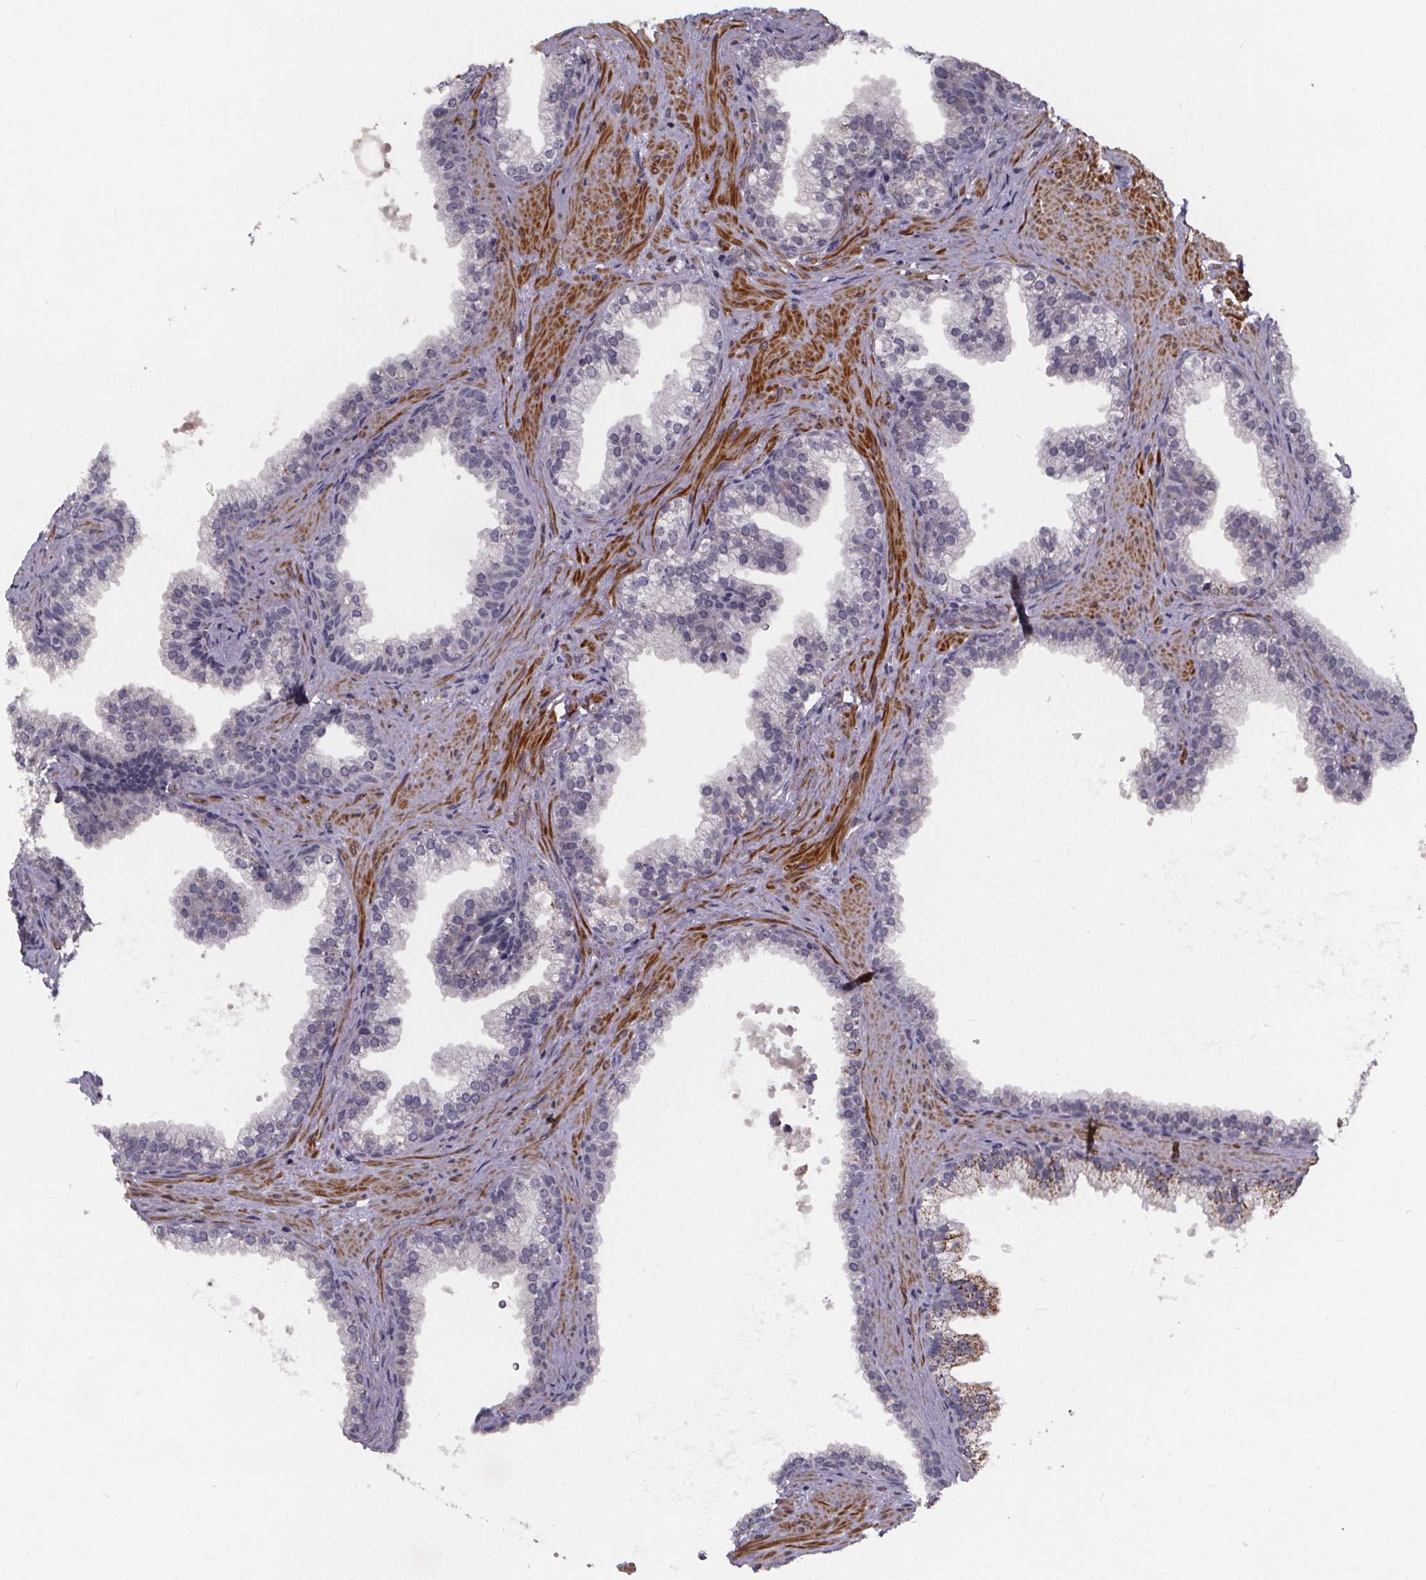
{"staining": {"intensity": "negative", "quantity": "none", "location": "none"}, "tissue": "prostate", "cell_type": "Glandular cells", "image_type": "normal", "snomed": [{"axis": "morphology", "description": "Normal tissue, NOS"}, {"axis": "topography", "description": "Prostate"}], "caption": "DAB (3,3'-diaminobenzidine) immunohistochemical staining of normal prostate demonstrates no significant positivity in glandular cells.", "gene": "FBXW2", "patient": {"sex": "male", "age": 79}}